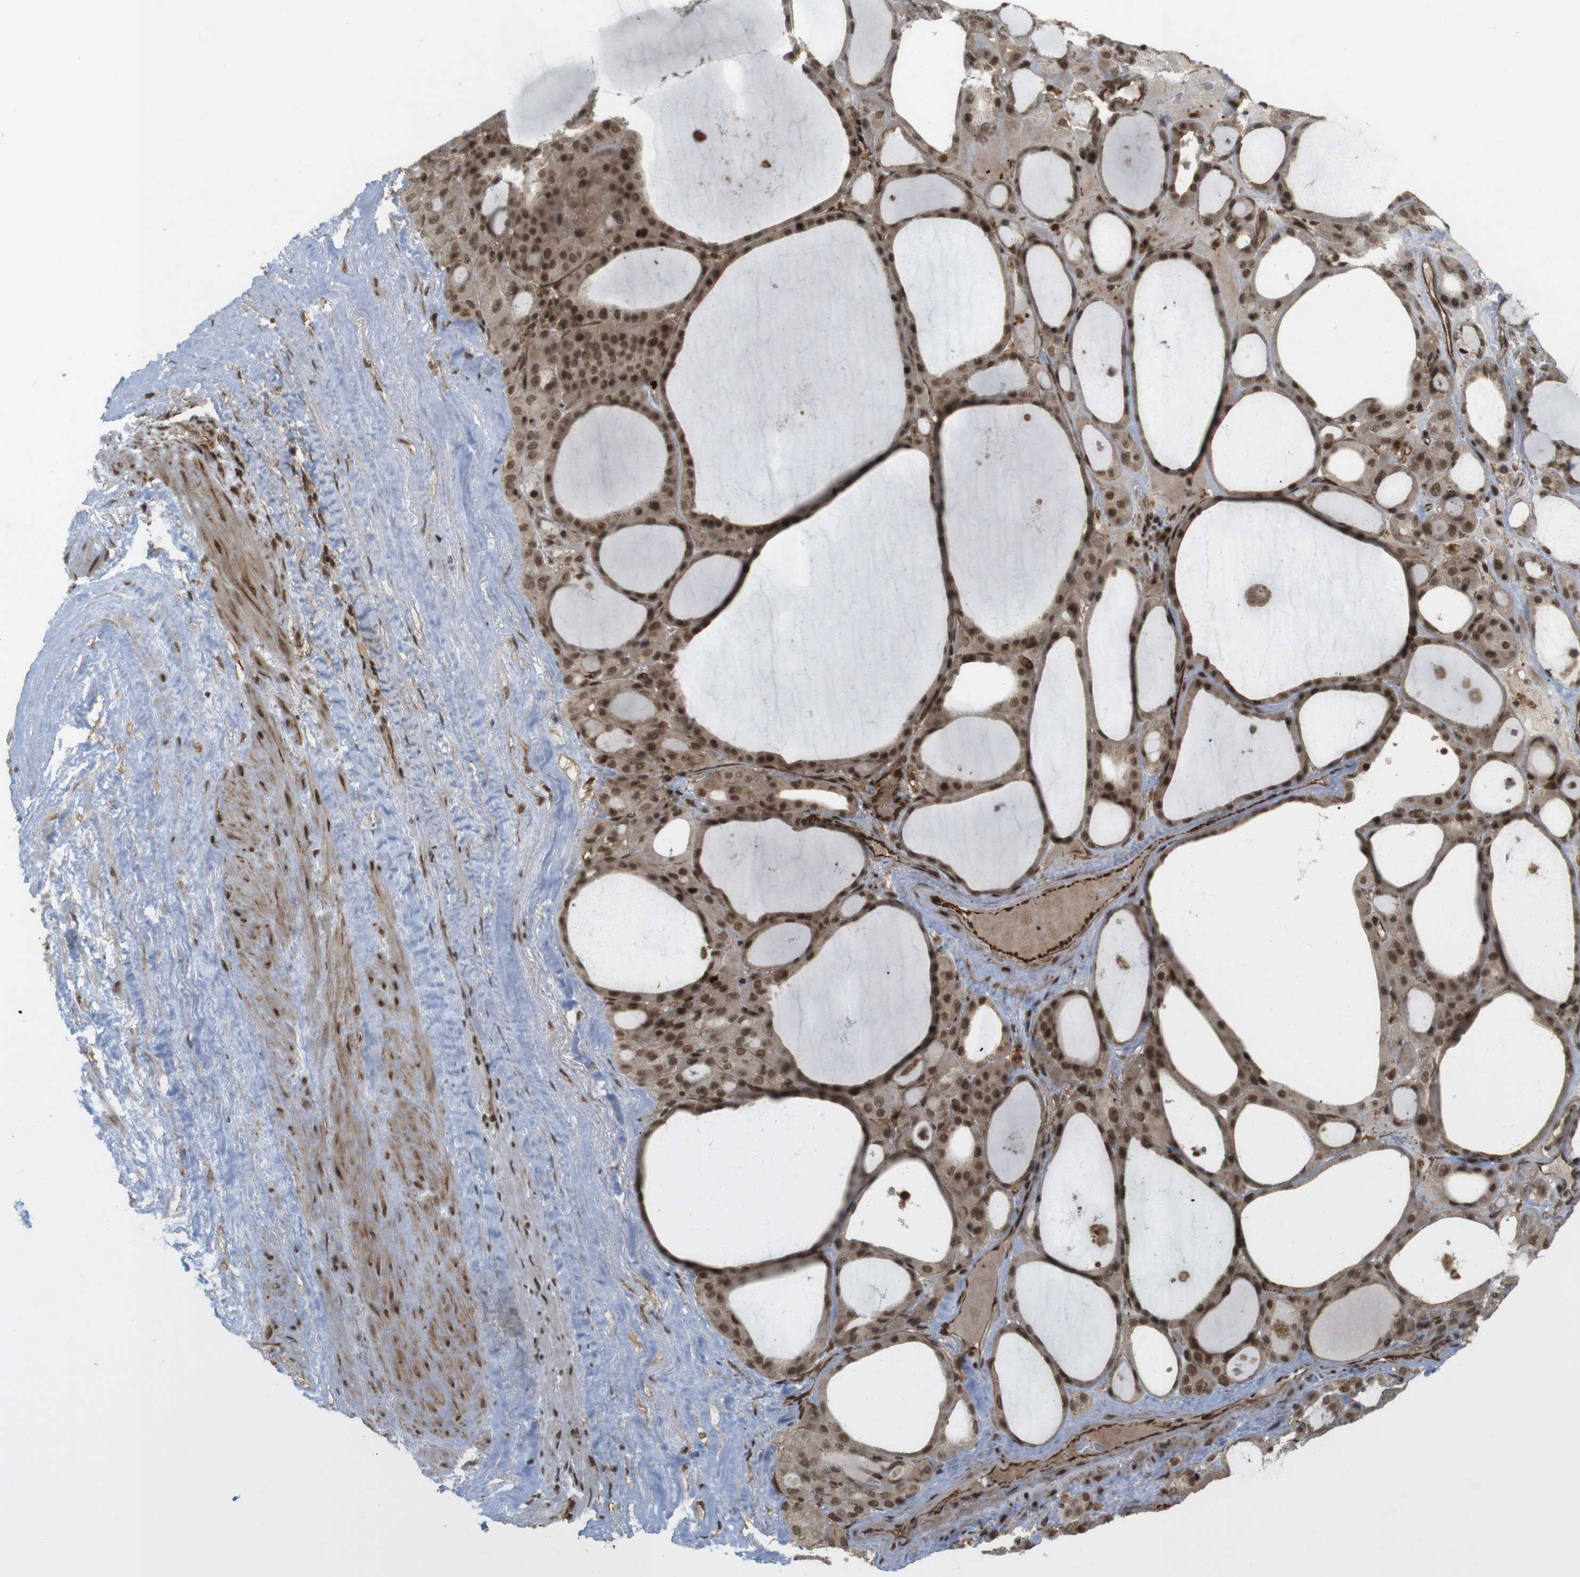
{"staining": {"intensity": "strong", "quantity": ">75%", "location": "cytoplasmic/membranous,nuclear"}, "tissue": "thyroid gland", "cell_type": "Glandular cells", "image_type": "normal", "snomed": [{"axis": "morphology", "description": "Normal tissue, NOS"}, {"axis": "morphology", "description": "Carcinoma, NOS"}, {"axis": "topography", "description": "Thyroid gland"}], "caption": "Human thyroid gland stained with a brown dye exhibits strong cytoplasmic/membranous,nuclear positive expression in about >75% of glandular cells.", "gene": "SP2", "patient": {"sex": "female", "age": 86}}